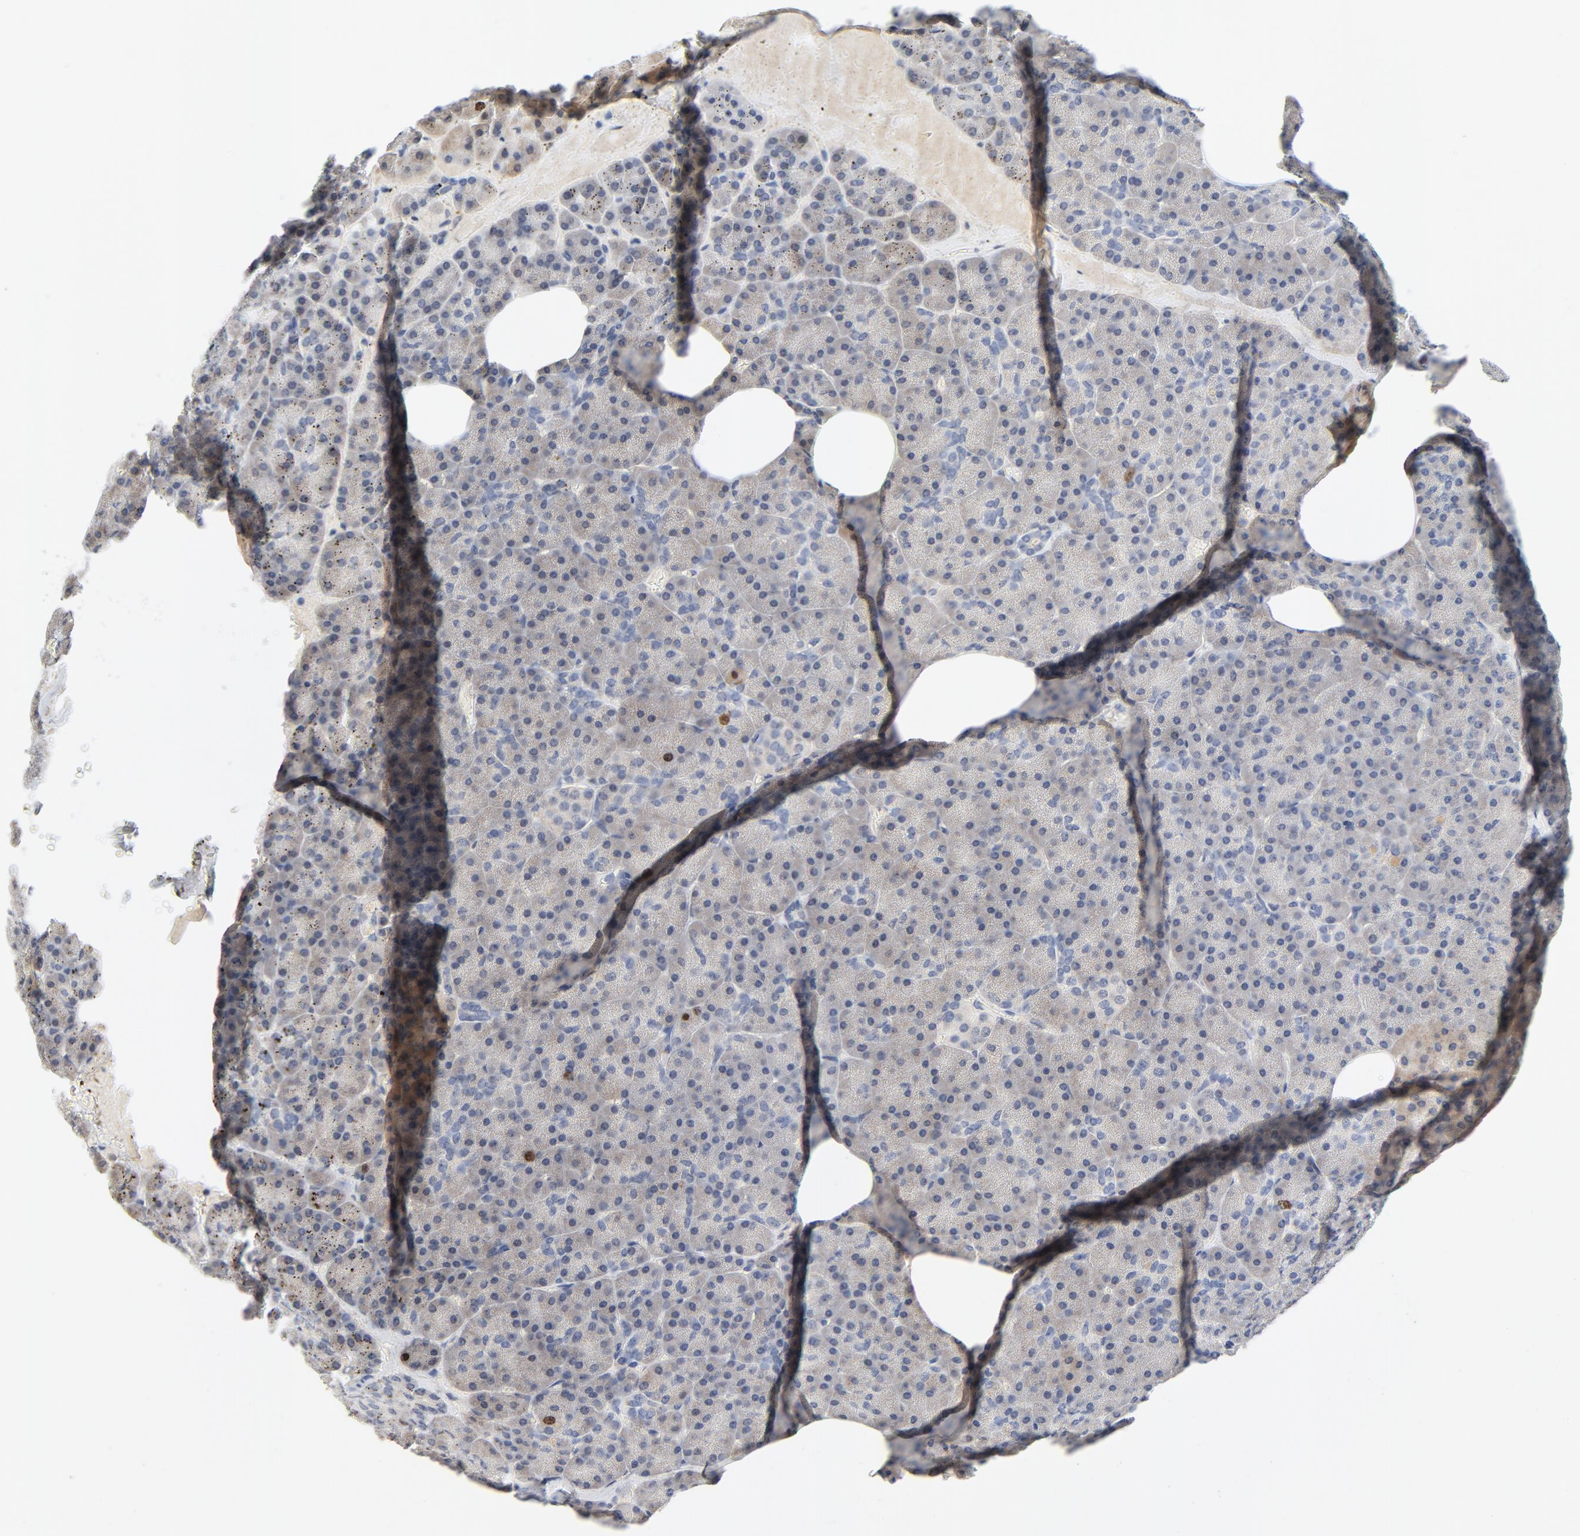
{"staining": {"intensity": "weak", "quantity": ">75%", "location": "cytoplasmic/membranous"}, "tissue": "pancreas", "cell_type": "Exocrine glandular cells", "image_type": "normal", "snomed": [{"axis": "morphology", "description": "Normal tissue, NOS"}, {"axis": "topography", "description": "Pancreas"}], "caption": "The histopathology image shows immunohistochemical staining of normal pancreas. There is weak cytoplasmic/membranous staining is seen in approximately >75% of exocrine glandular cells.", "gene": "BIRC5", "patient": {"sex": "female", "age": 35}}